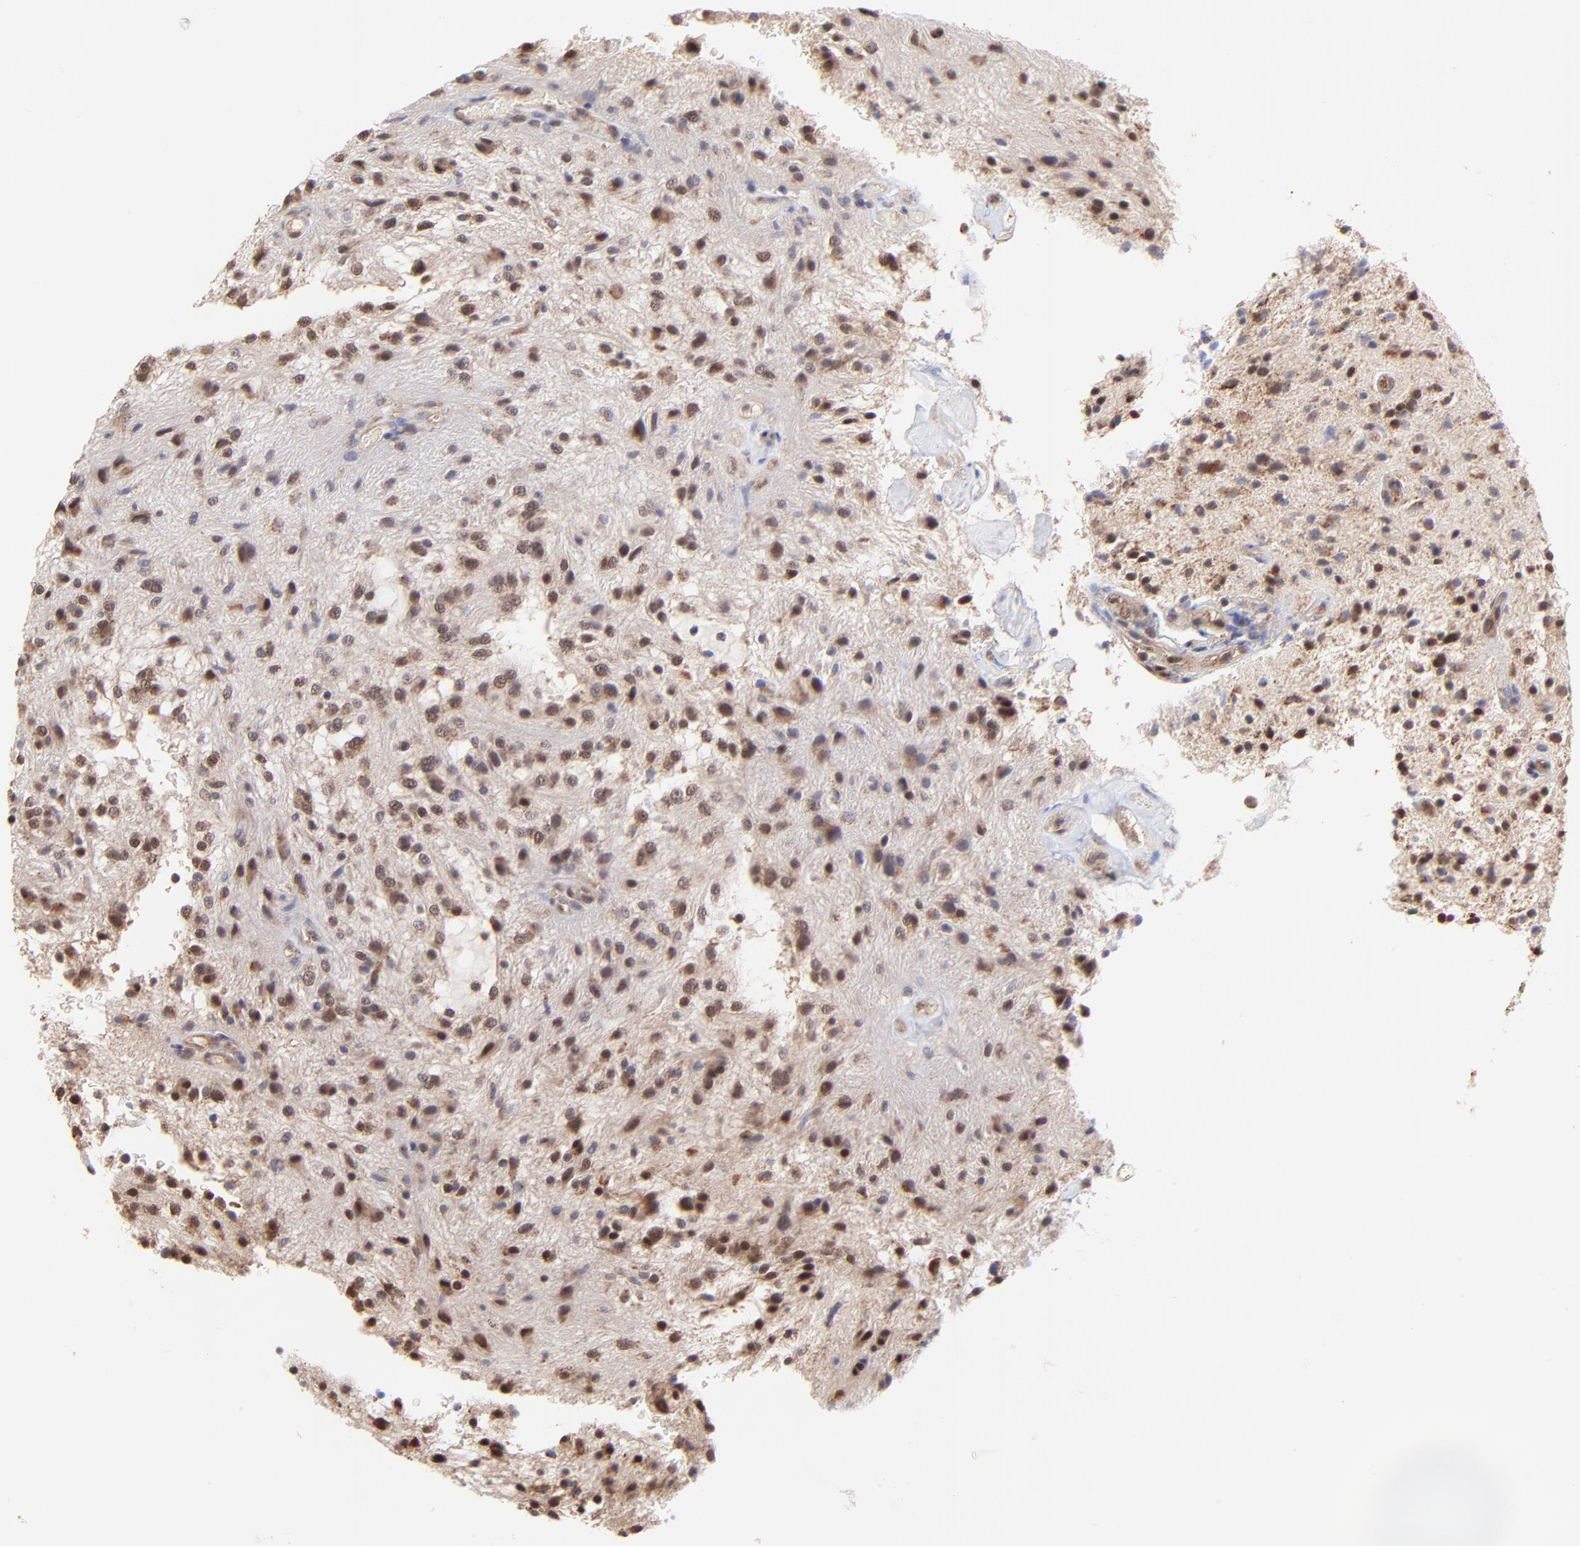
{"staining": {"intensity": "moderate", "quantity": "25%-75%", "location": "cytoplasmic/membranous,nuclear"}, "tissue": "glioma", "cell_type": "Tumor cells", "image_type": "cancer", "snomed": [{"axis": "morphology", "description": "Glioma, malignant, NOS"}, {"axis": "topography", "description": "Cerebellum"}], "caption": "Immunohistochemistry of human glioma (malignant) reveals medium levels of moderate cytoplasmic/membranous and nuclear staining in about 25%-75% of tumor cells. The staining was performed using DAB, with brown indicating positive protein expression. Nuclei are stained blue with hematoxylin.", "gene": "PSMA6", "patient": {"sex": "female", "age": 10}}